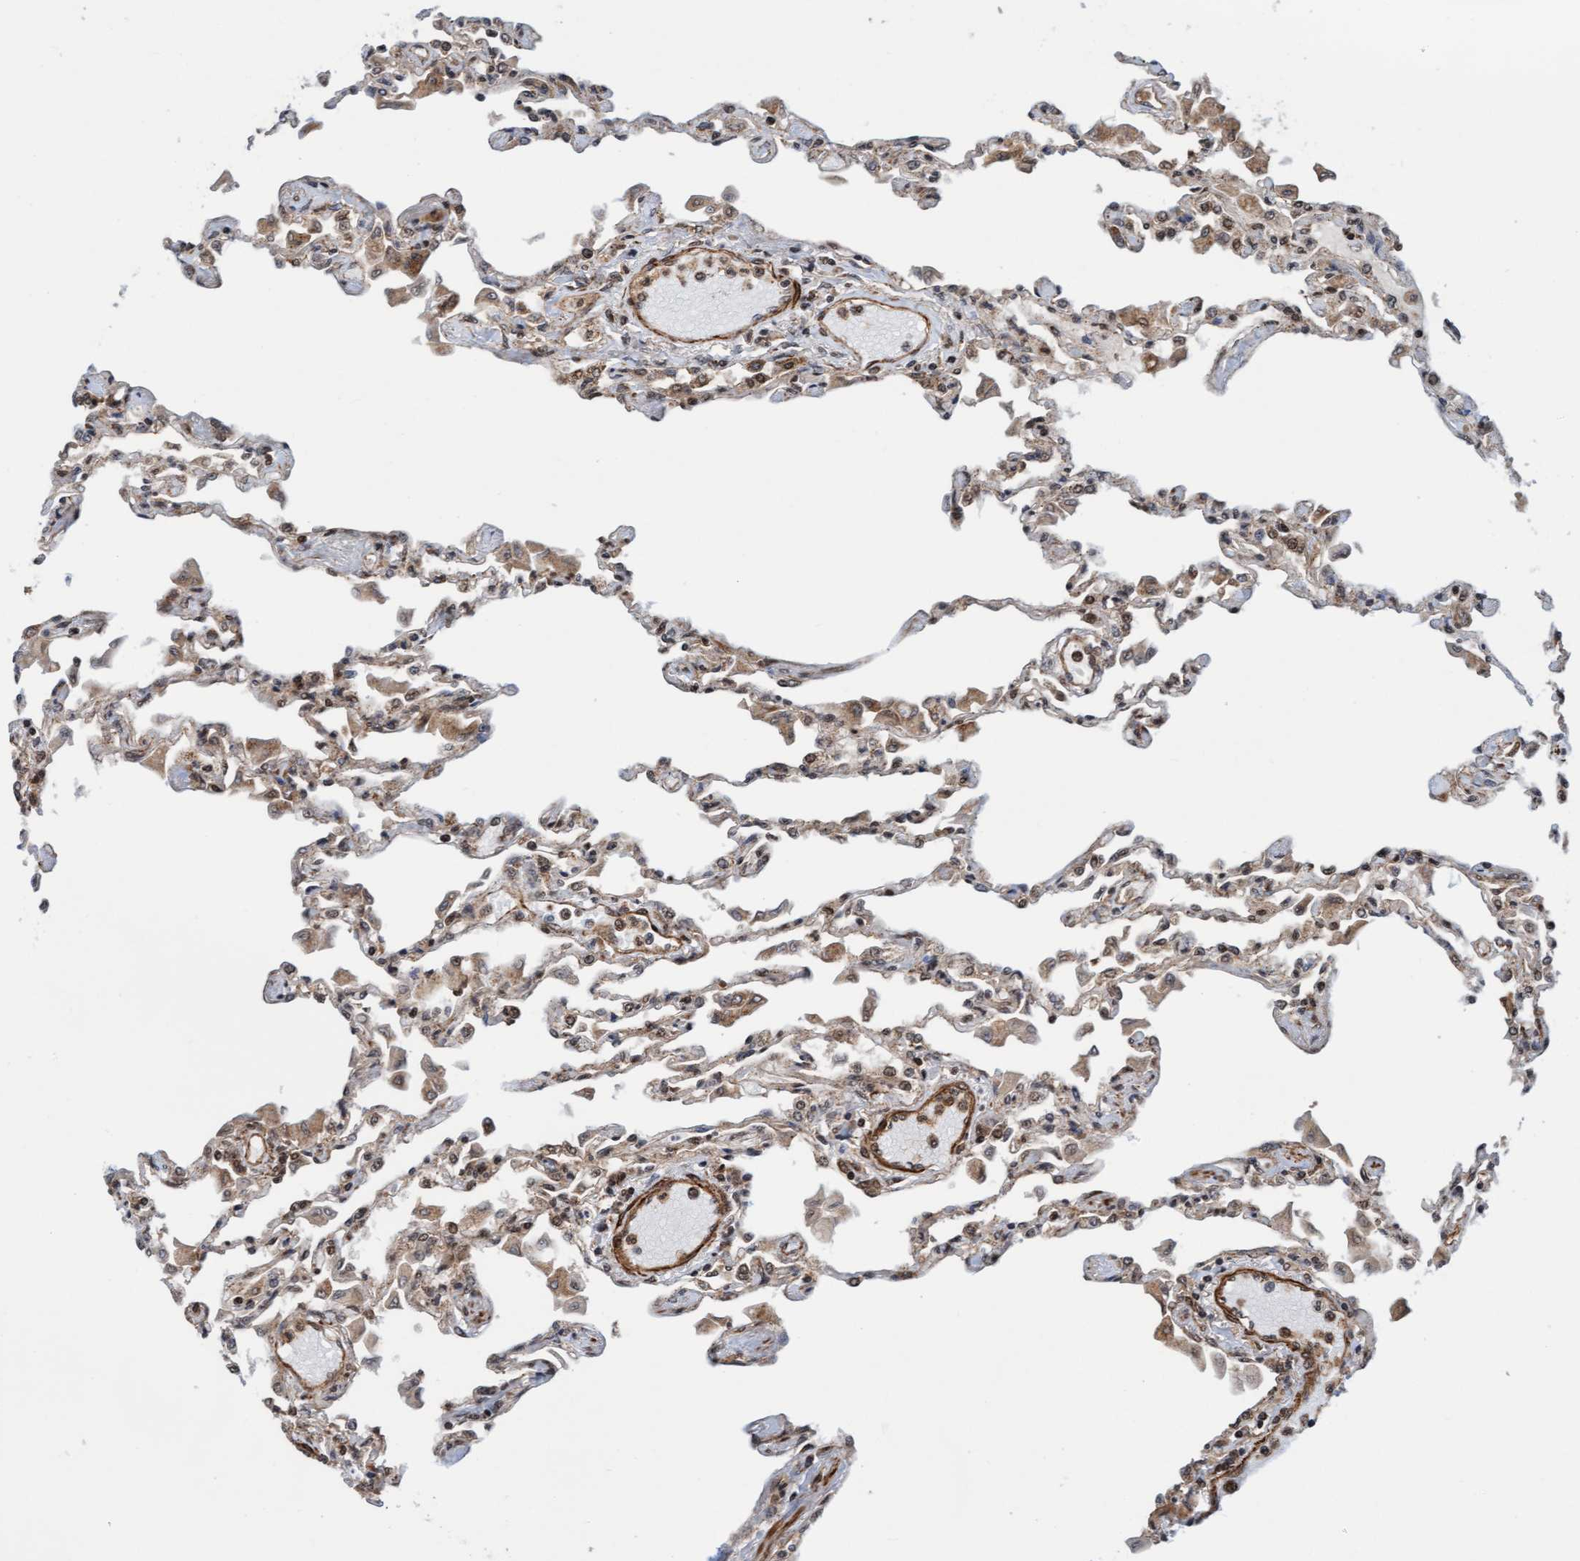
{"staining": {"intensity": "moderate", "quantity": "25%-75%", "location": "cytoplasmic/membranous,nuclear"}, "tissue": "lung", "cell_type": "Alveolar cells", "image_type": "normal", "snomed": [{"axis": "morphology", "description": "Normal tissue, NOS"}, {"axis": "topography", "description": "Bronchus"}, {"axis": "topography", "description": "Lung"}], "caption": "Immunohistochemistry (DAB (3,3'-diaminobenzidine)) staining of normal lung displays moderate cytoplasmic/membranous,nuclear protein staining in about 25%-75% of alveolar cells.", "gene": "STXBP4", "patient": {"sex": "female", "age": 49}}